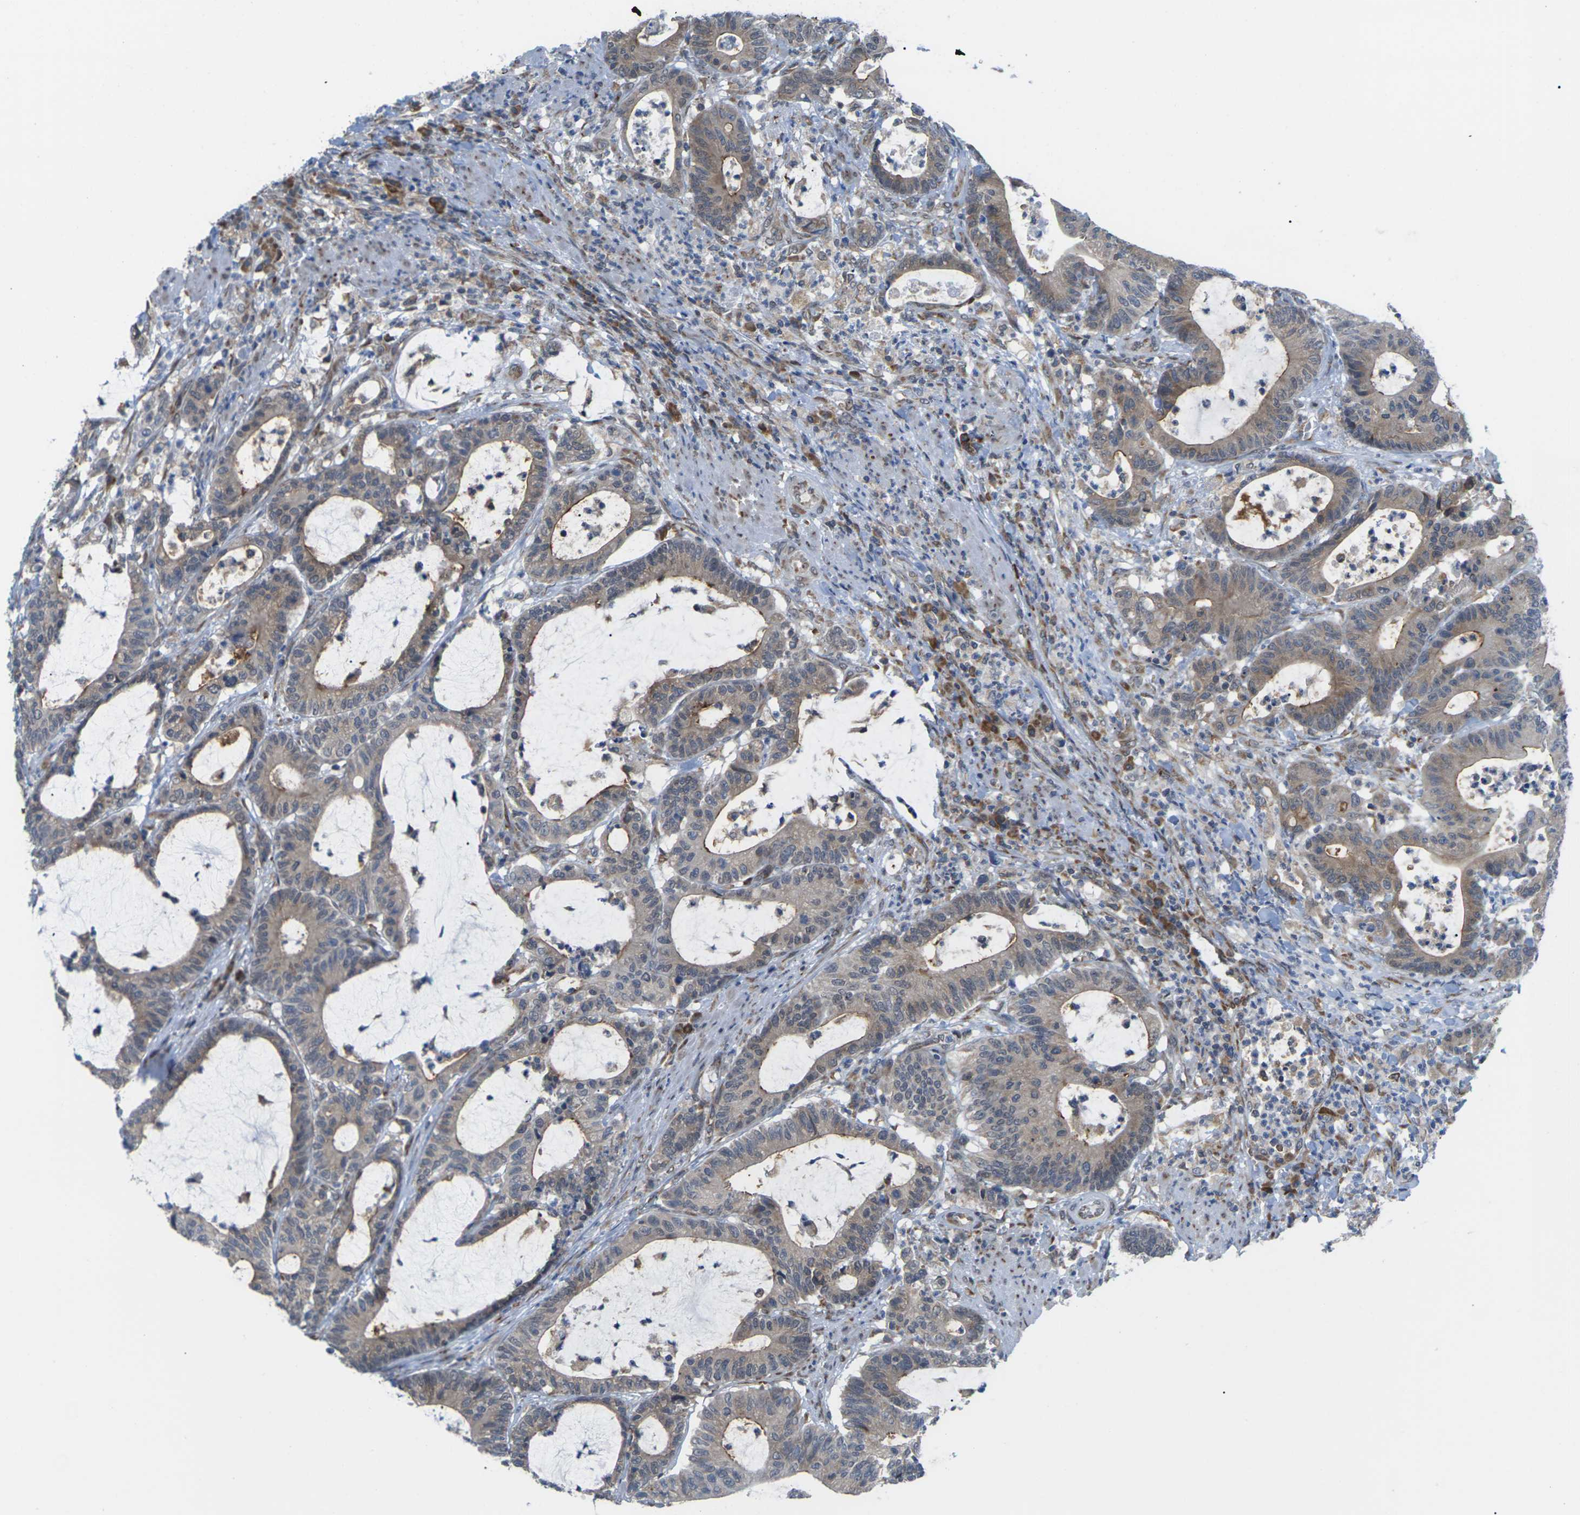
{"staining": {"intensity": "moderate", "quantity": "25%-75%", "location": "cytoplasmic/membranous"}, "tissue": "colorectal cancer", "cell_type": "Tumor cells", "image_type": "cancer", "snomed": [{"axis": "morphology", "description": "Adenocarcinoma, NOS"}, {"axis": "topography", "description": "Colon"}], "caption": "Colorectal adenocarcinoma was stained to show a protein in brown. There is medium levels of moderate cytoplasmic/membranous staining in about 25%-75% of tumor cells.", "gene": "PDZK1IP1", "patient": {"sex": "female", "age": 84}}